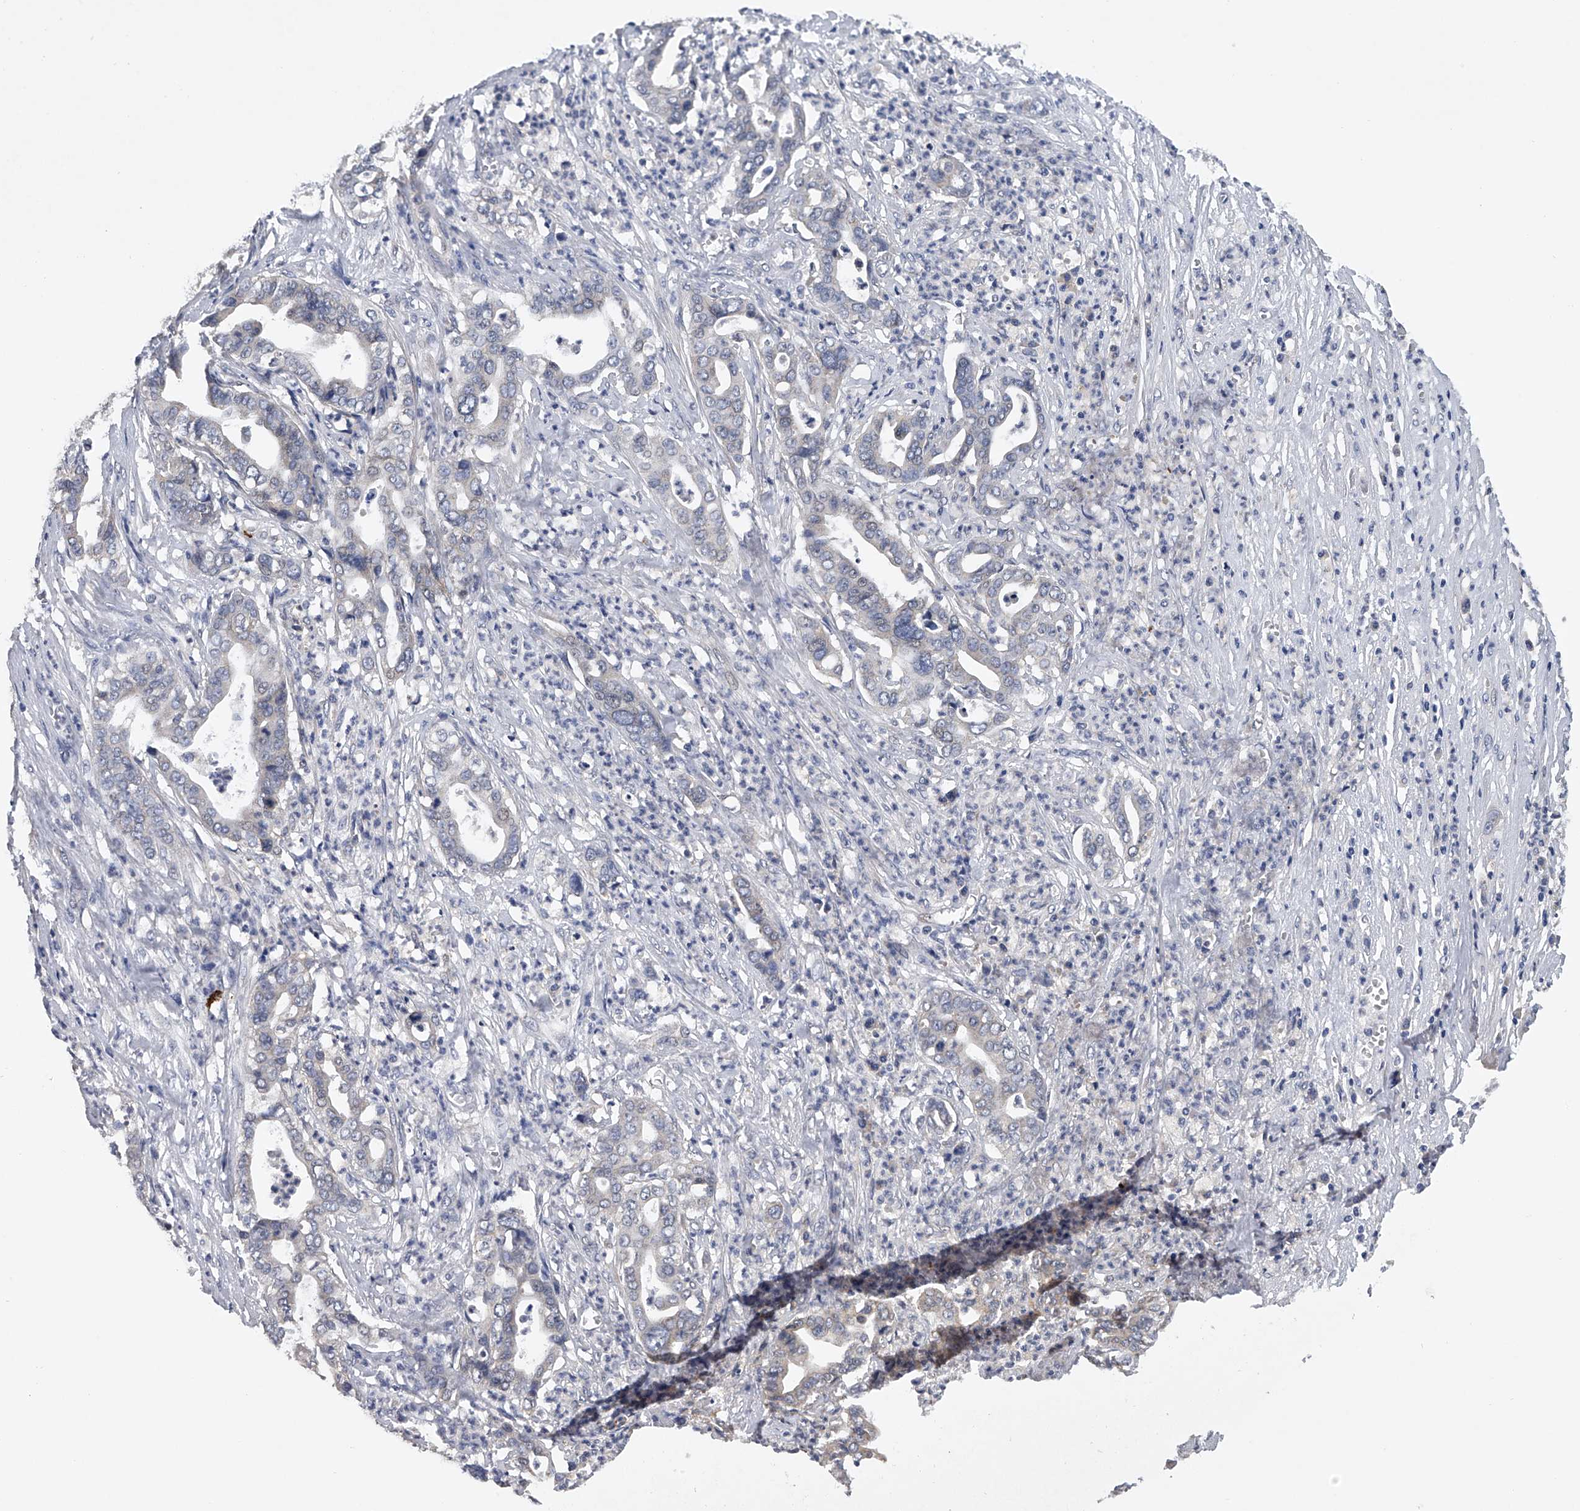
{"staining": {"intensity": "weak", "quantity": "<25%", "location": "cytoplasmic/membranous"}, "tissue": "liver cancer", "cell_type": "Tumor cells", "image_type": "cancer", "snomed": [{"axis": "morphology", "description": "Cholangiocarcinoma"}, {"axis": "topography", "description": "Liver"}], "caption": "The micrograph displays no staining of tumor cells in liver cholangiocarcinoma. (Stains: DAB immunohistochemistry (IHC) with hematoxylin counter stain, Microscopy: brightfield microscopy at high magnification).", "gene": "RNF5", "patient": {"sex": "female", "age": 61}}